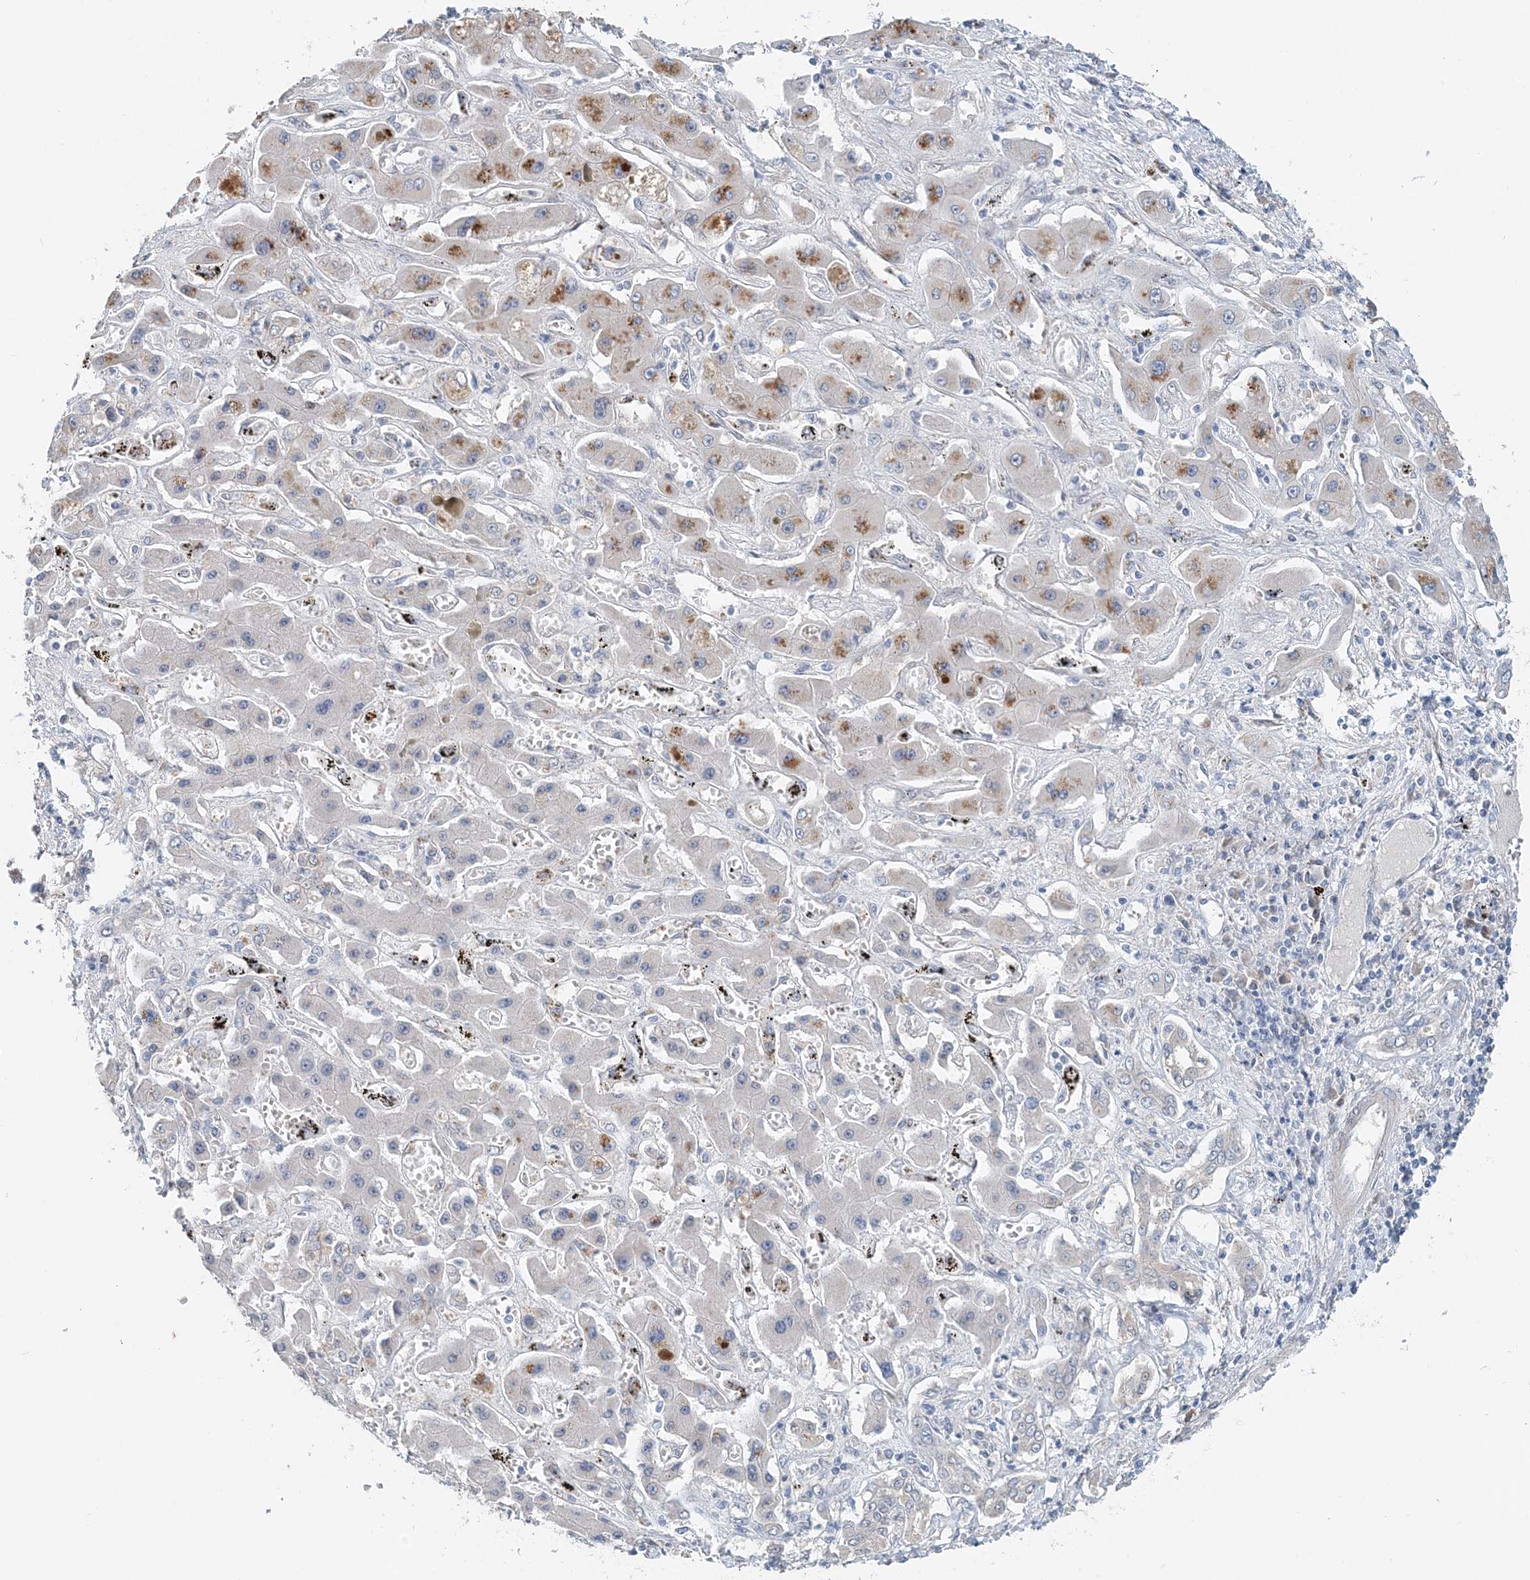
{"staining": {"intensity": "moderate", "quantity": "<25%", "location": "cytoplasmic/membranous"}, "tissue": "liver cancer", "cell_type": "Tumor cells", "image_type": "cancer", "snomed": [{"axis": "morphology", "description": "Cholangiocarcinoma"}, {"axis": "topography", "description": "Liver"}], "caption": "This is a histology image of immunohistochemistry staining of liver cancer, which shows moderate staining in the cytoplasmic/membranous of tumor cells.", "gene": "PFN2", "patient": {"sex": "male", "age": 67}}